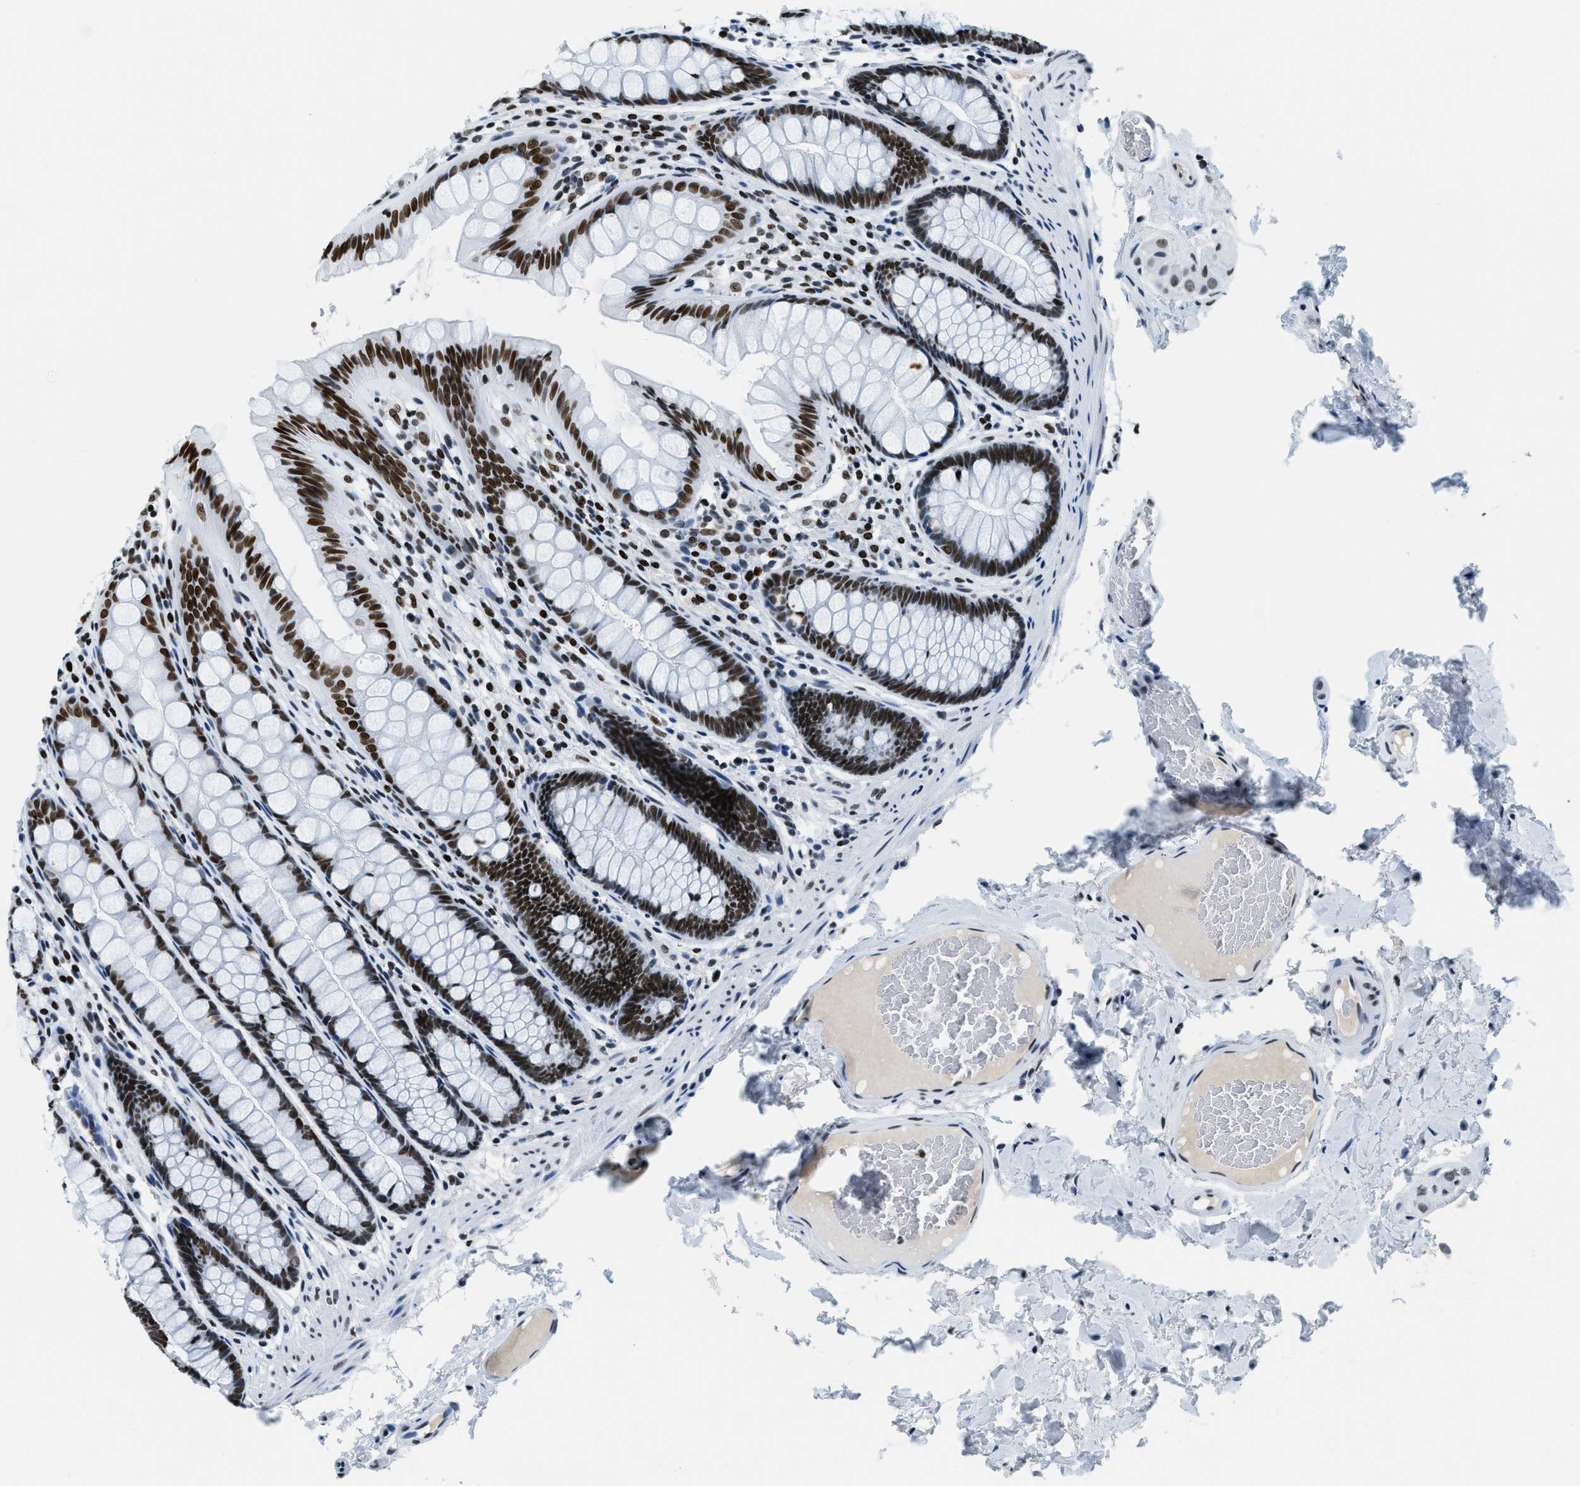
{"staining": {"intensity": "weak", "quantity": ">75%", "location": "nuclear"}, "tissue": "colon", "cell_type": "Endothelial cells", "image_type": "normal", "snomed": [{"axis": "morphology", "description": "Normal tissue, NOS"}, {"axis": "topography", "description": "Colon"}], "caption": "Endothelial cells display low levels of weak nuclear staining in about >75% of cells in benign colon.", "gene": "TOP1", "patient": {"sex": "female", "age": 56}}